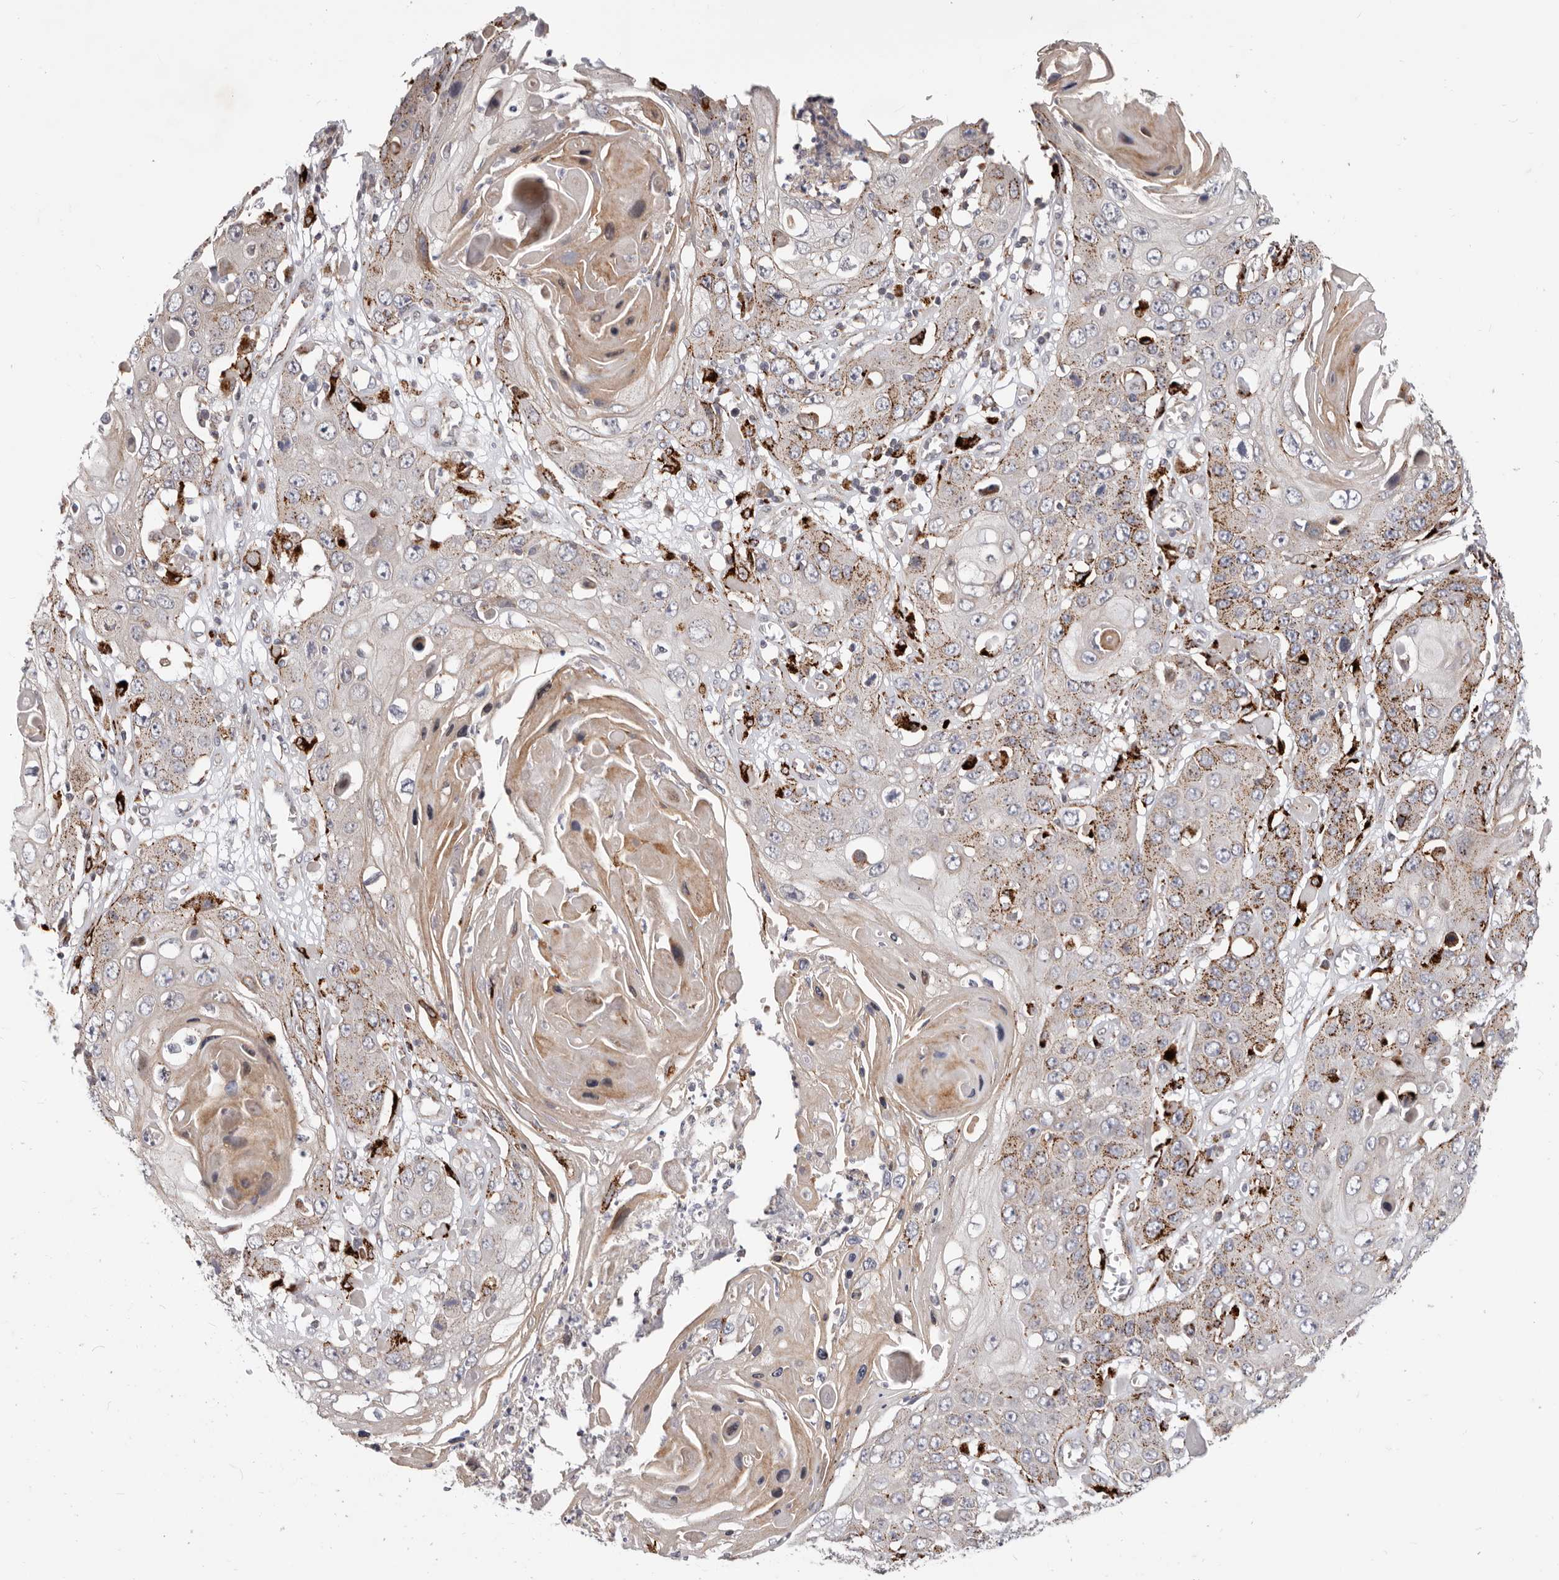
{"staining": {"intensity": "weak", "quantity": "25%-75%", "location": "cytoplasmic/membranous"}, "tissue": "skin cancer", "cell_type": "Tumor cells", "image_type": "cancer", "snomed": [{"axis": "morphology", "description": "Squamous cell carcinoma, NOS"}, {"axis": "topography", "description": "Skin"}], "caption": "Protein positivity by immunohistochemistry reveals weak cytoplasmic/membranous staining in approximately 25%-75% of tumor cells in skin cancer.", "gene": "TOR3A", "patient": {"sex": "male", "age": 55}}